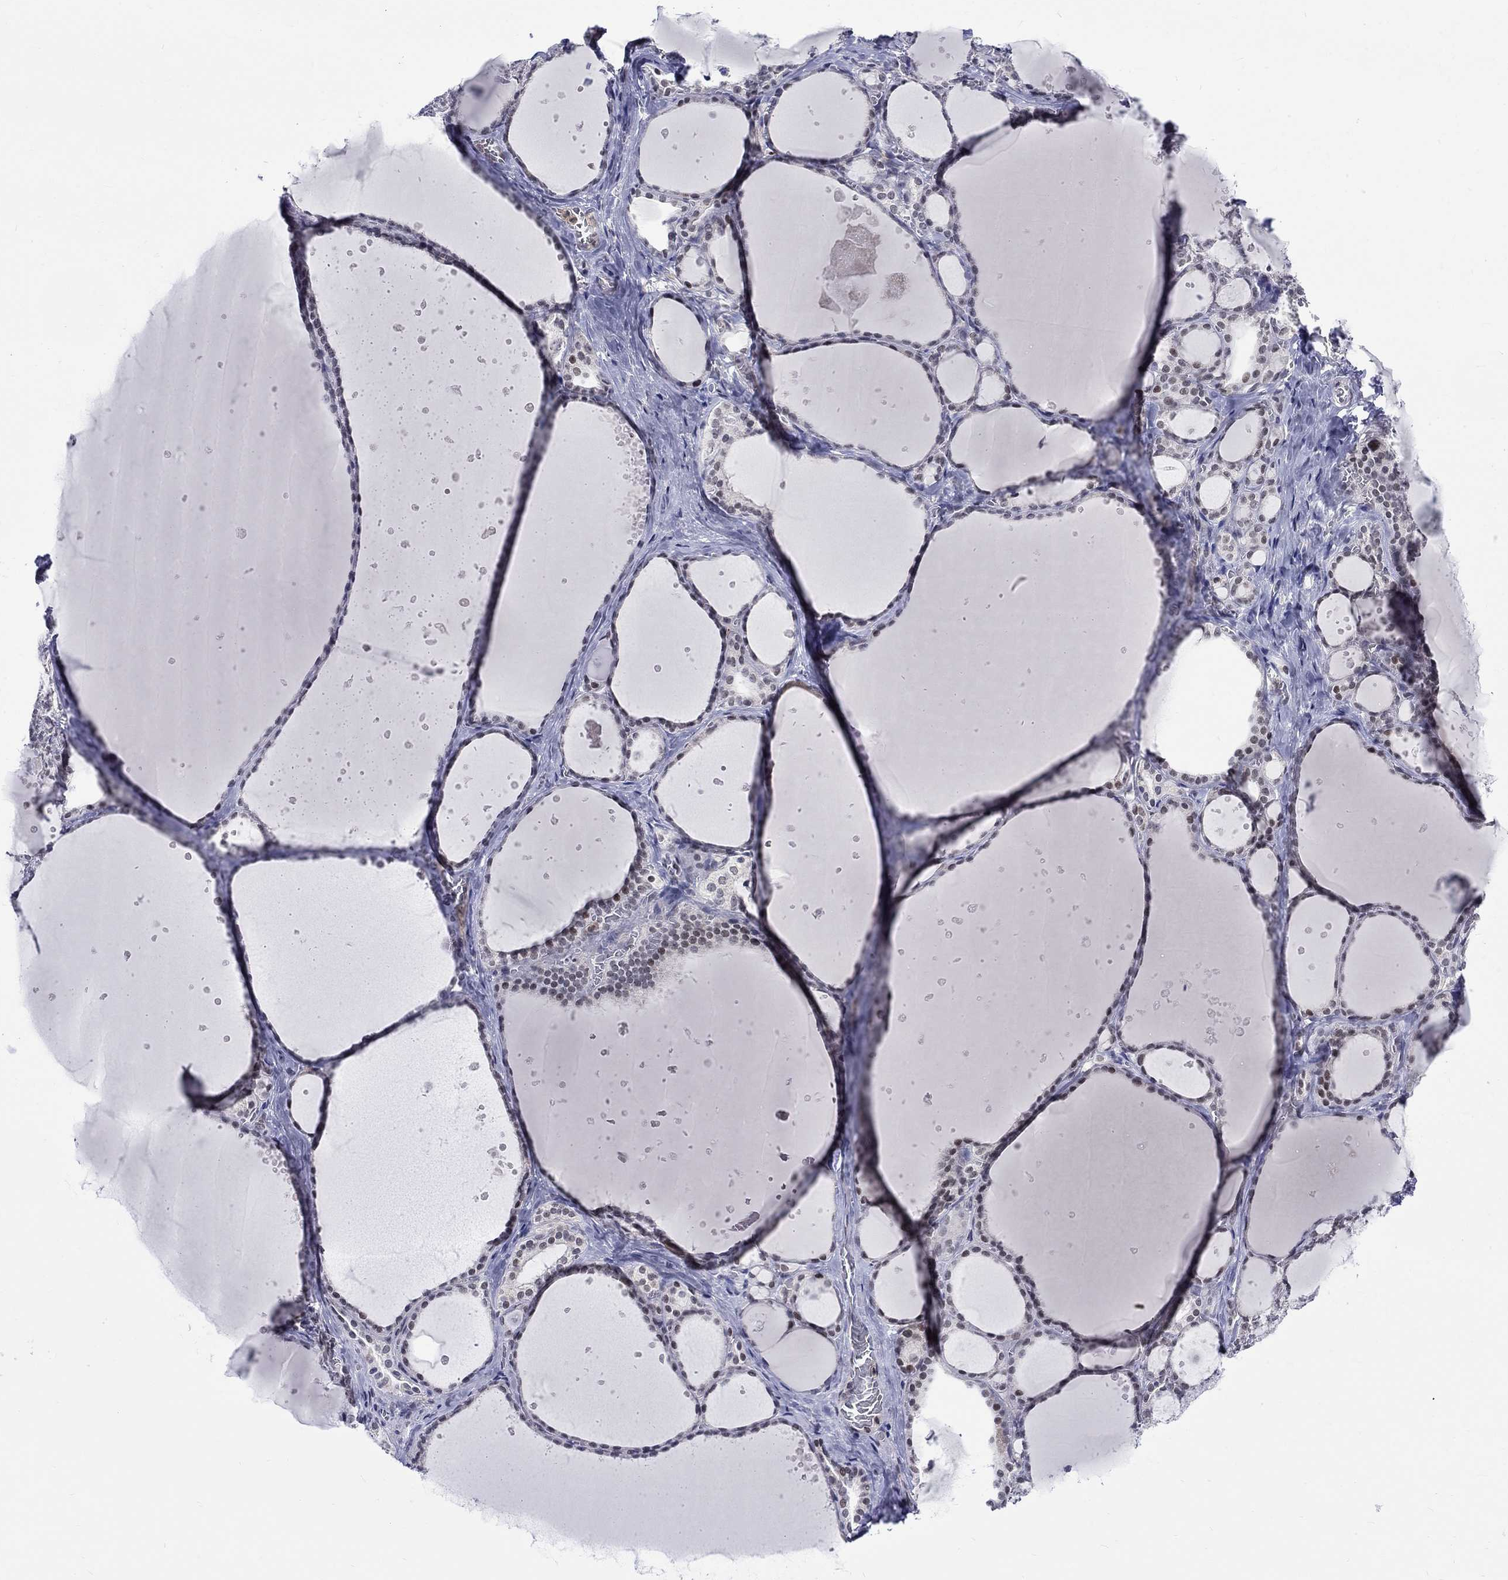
{"staining": {"intensity": "negative", "quantity": "none", "location": "none"}, "tissue": "thyroid gland", "cell_type": "Glandular cells", "image_type": "normal", "snomed": [{"axis": "morphology", "description": "Normal tissue, NOS"}, {"axis": "topography", "description": "Thyroid gland"}], "caption": "Immunohistochemical staining of unremarkable thyroid gland reveals no significant staining in glandular cells.", "gene": "ST6GALNAC1", "patient": {"sex": "male", "age": 63}}